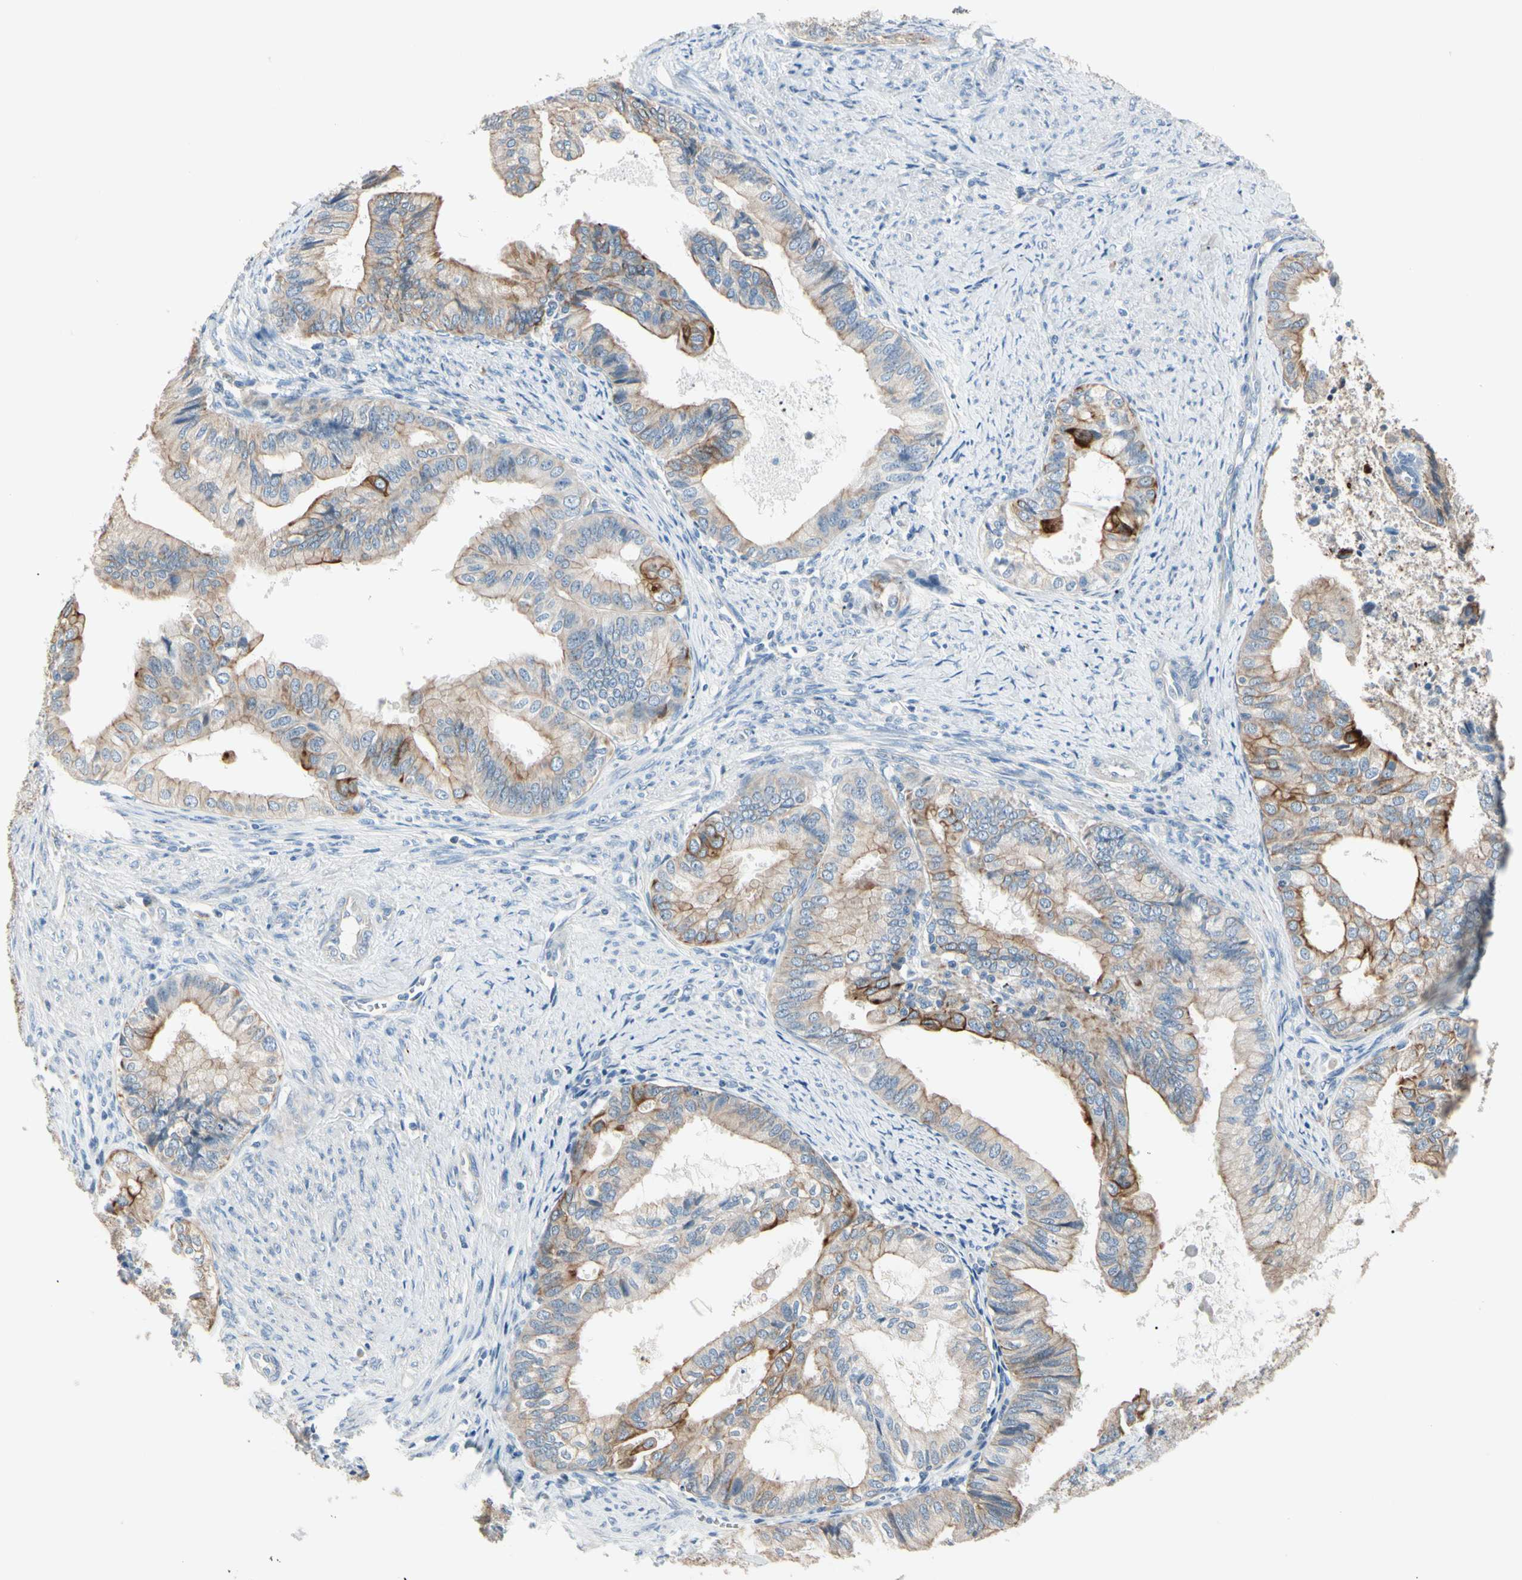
{"staining": {"intensity": "moderate", "quantity": "25%-75%", "location": "cytoplasmic/membranous"}, "tissue": "endometrial cancer", "cell_type": "Tumor cells", "image_type": "cancer", "snomed": [{"axis": "morphology", "description": "Adenocarcinoma, NOS"}, {"axis": "topography", "description": "Endometrium"}], "caption": "An immunohistochemistry image of tumor tissue is shown. Protein staining in brown shows moderate cytoplasmic/membranous positivity in endometrial adenocarcinoma within tumor cells. (Stains: DAB in brown, nuclei in blue, Microscopy: brightfield microscopy at high magnification).", "gene": "DUSP12", "patient": {"sex": "female", "age": 86}}